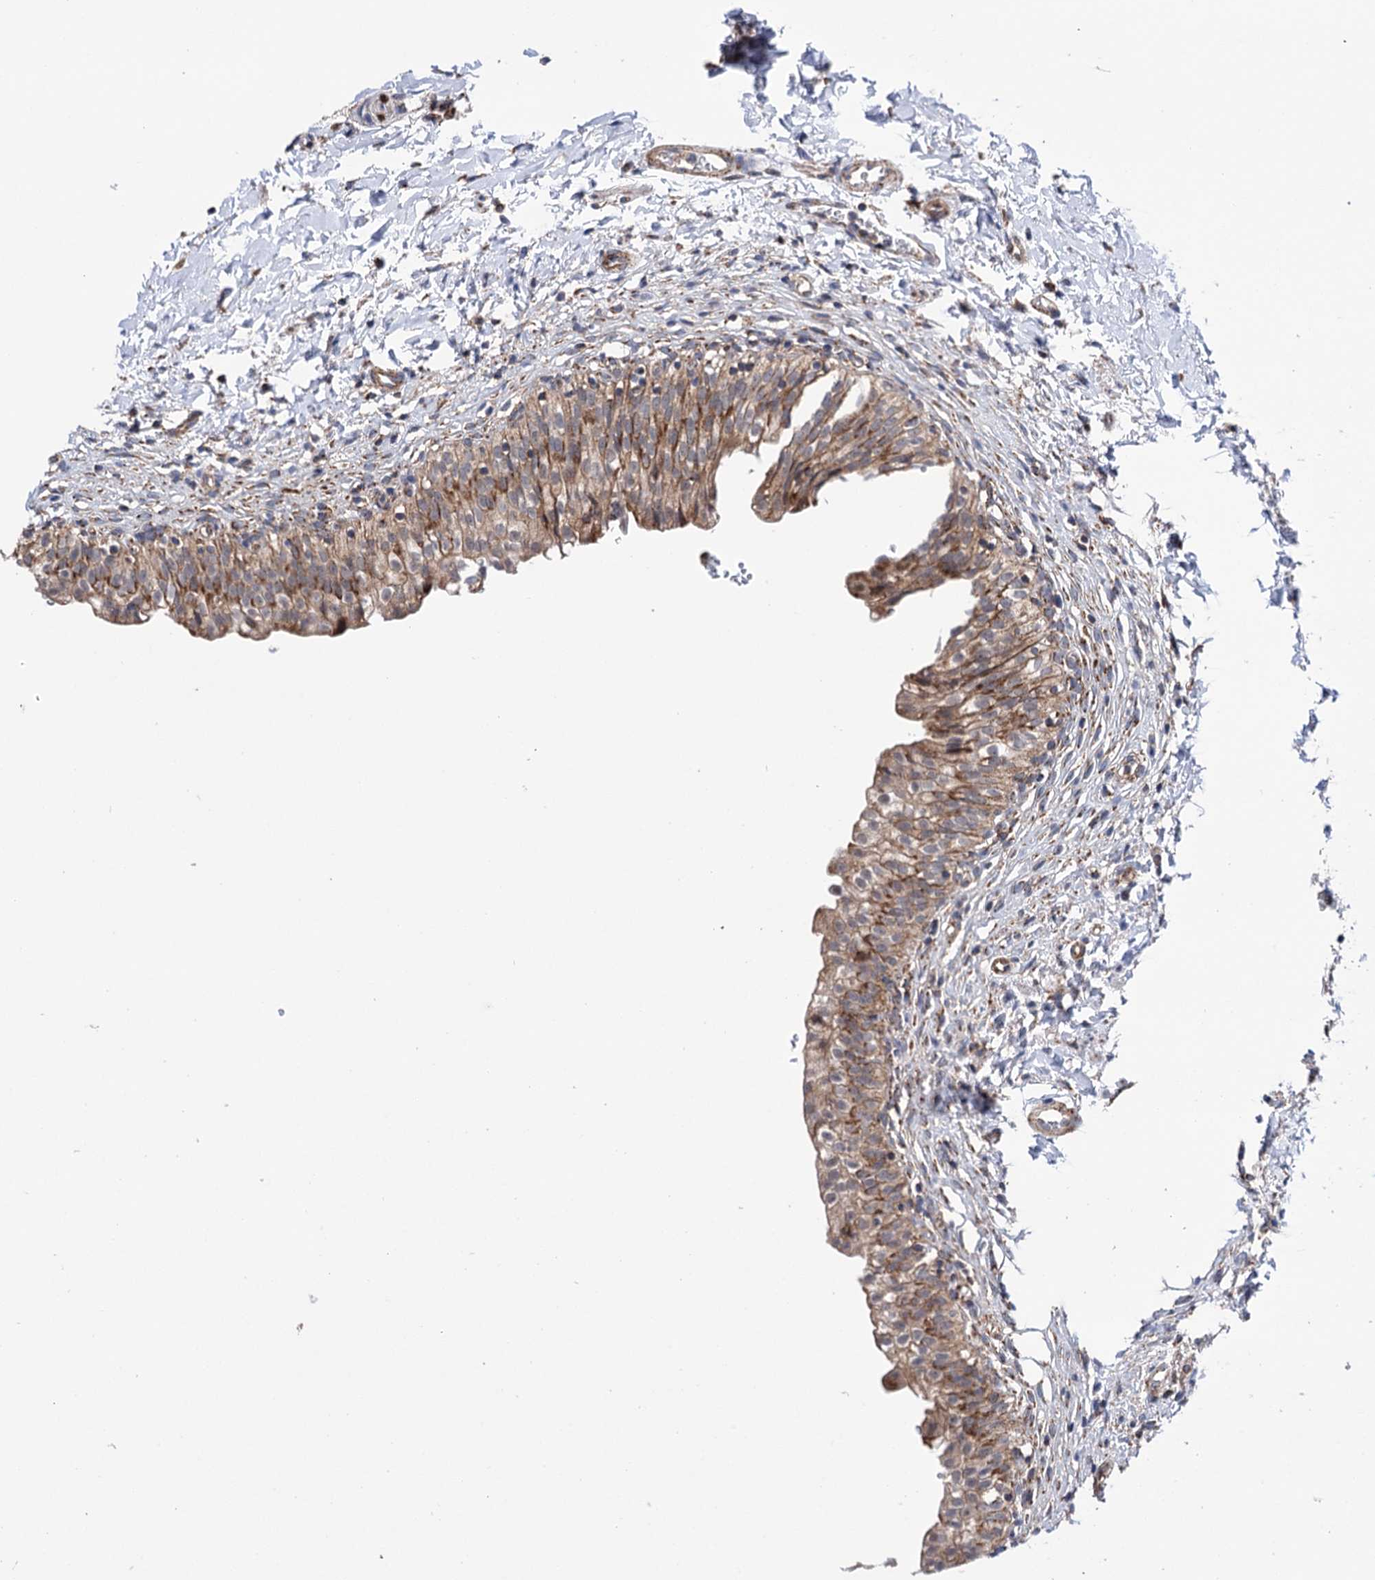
{"staining": {"intensity": "moderate", "quantity": ">75%", "location": "cytoplasmic/membranous"}, "tissue": "urinary bladder", "cell_type": "Urothelial cells", "image_type": "normal", "snomed": [{"axis": "morphology", "description": "Normal tissue, NOS"}, {"axis": "topography", "description": "Urinary bladder"}], "caption": "This is a histology image of immunohistochemistry staining of benign urinary bladder, which shows moderate positivity in the cytoplasmic/membranous of urothelial cells.", "gene": "SUCLA2", "patient": {"sex": "male", "age": 55}}